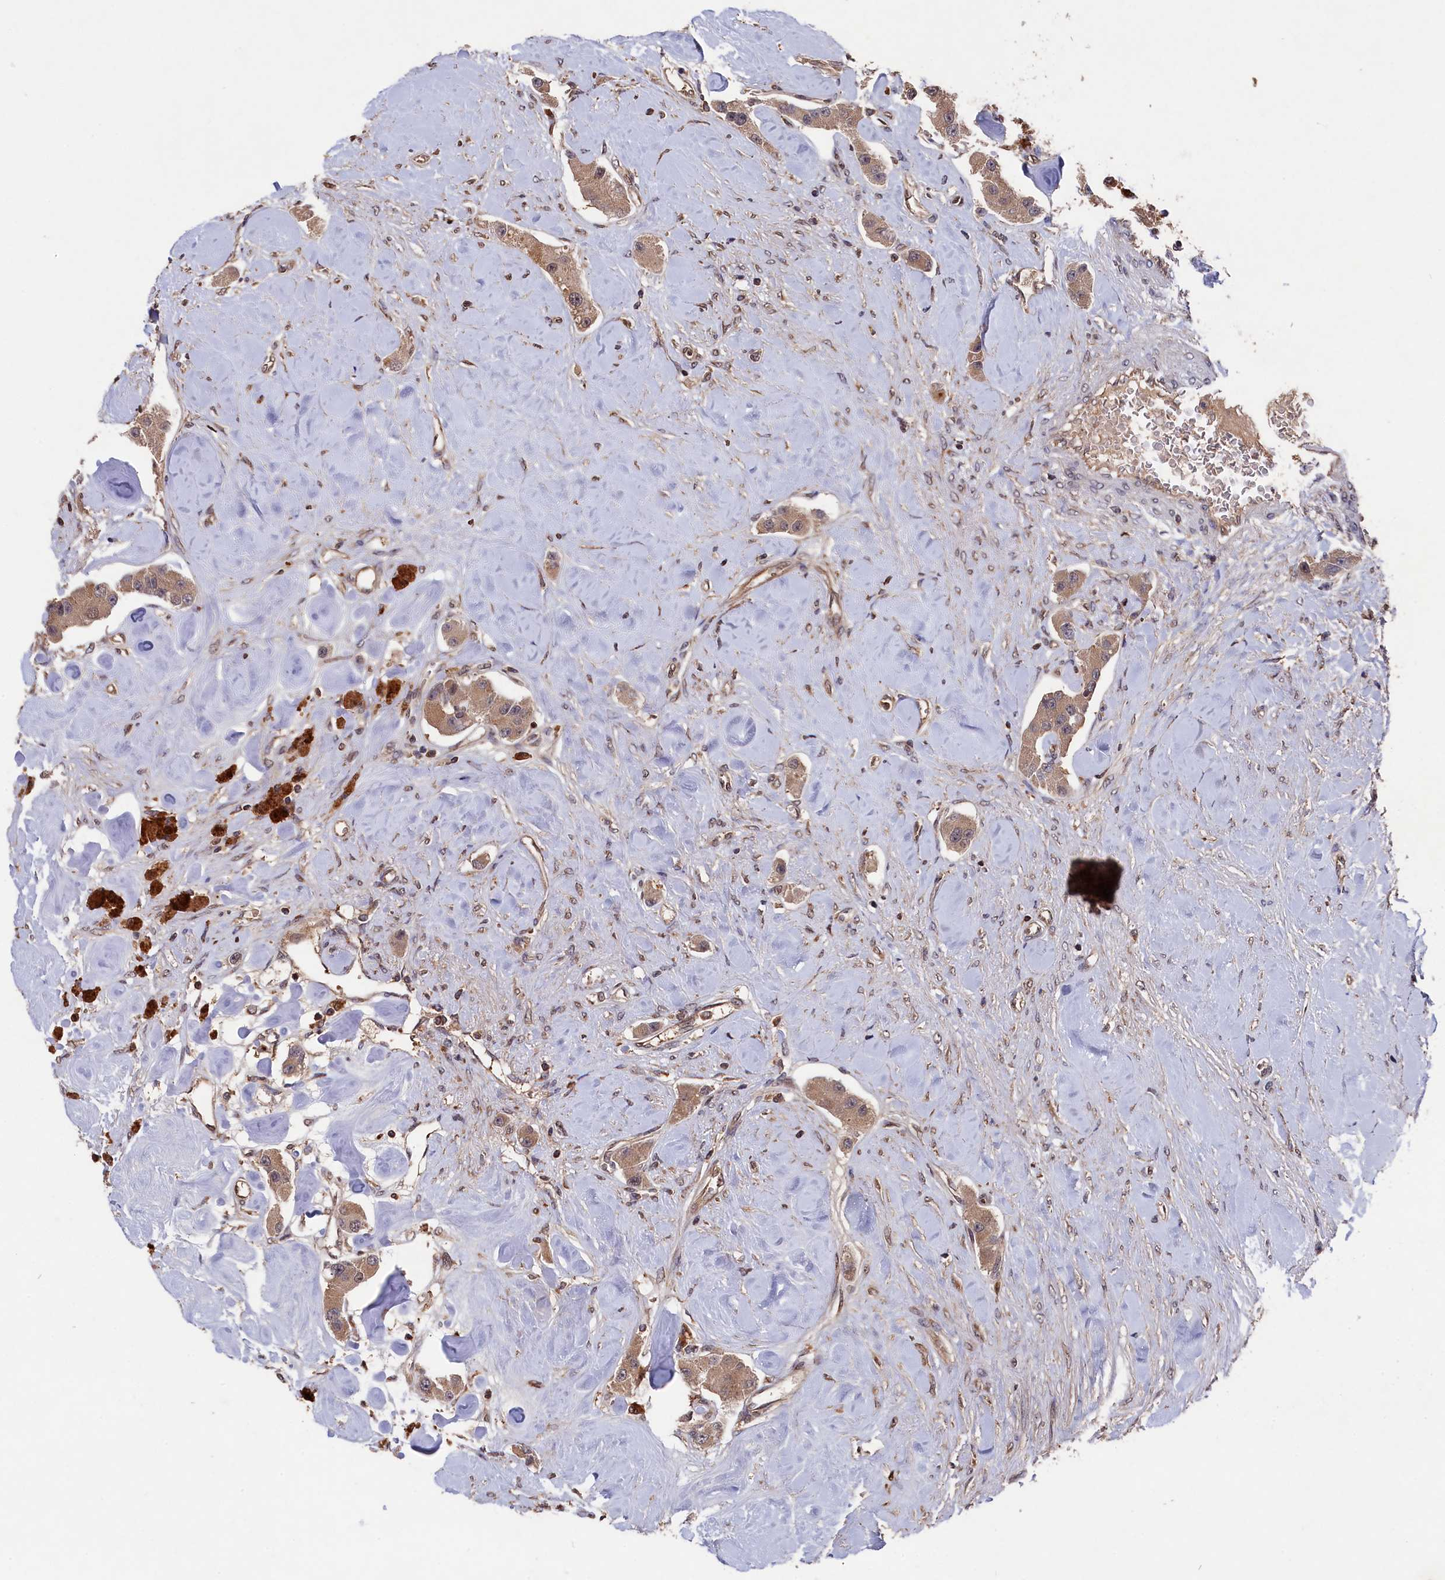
{"staining": {"intensity": "moderate", "quantity": ">75%", "location": "cytoplasmic/membranous"}, "tissue": "carcinoid", "cell_type": "Tumor cells", "image_type": "cancer", "snomed": [{"axis": "morphology", "description": "Carcinoid, malignant, NOS"}, {"axis": "topography", "description": "Pancreas"}], "caption": "A photomicrograph of carcinoid stained for a protein shows moderate cytoplasmic/membranous brown staining in tumor cells.", "gene": "NAA60", "patient": {"sex": "male", "age": 41}}